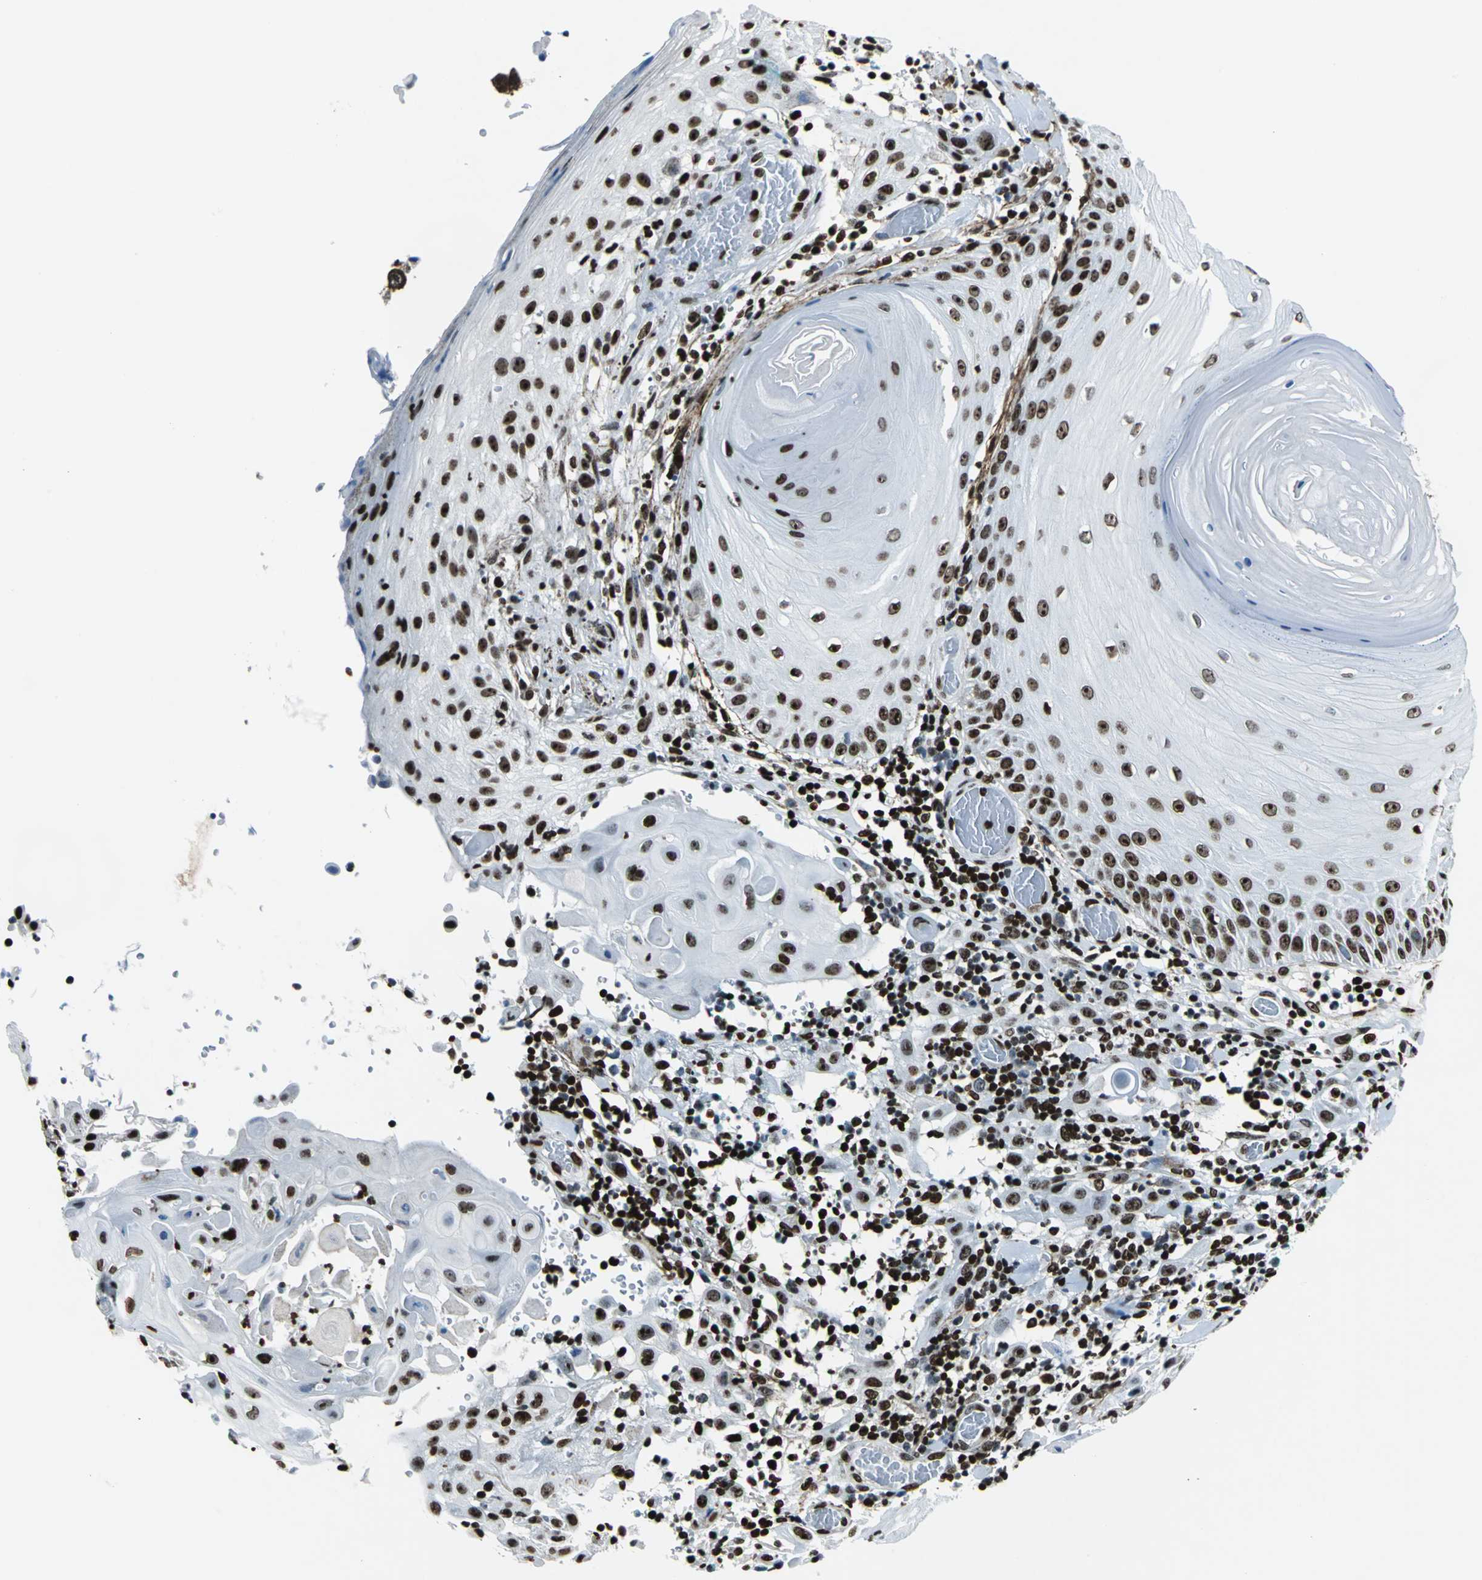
{"staining": {"intensity": "strong", "quantity": ">75%", "location": "nuclear"}, "tissue": "skin cancer", "cell_type": "Tumor cells", "image_type": "cancer", "snomed": [{"axis": "morphology", "description": "Squamous cell carcinoma, NOS"}, {"axis": "topography", "description": "Skin"}], "caption": "DAB immunohistochemical staining of human skin cancer shows strong nuclear protein positivity in approximately >75% of tumor cells.", "gene": "APEX1", "patient": {"sex": "male", "age": 24}}